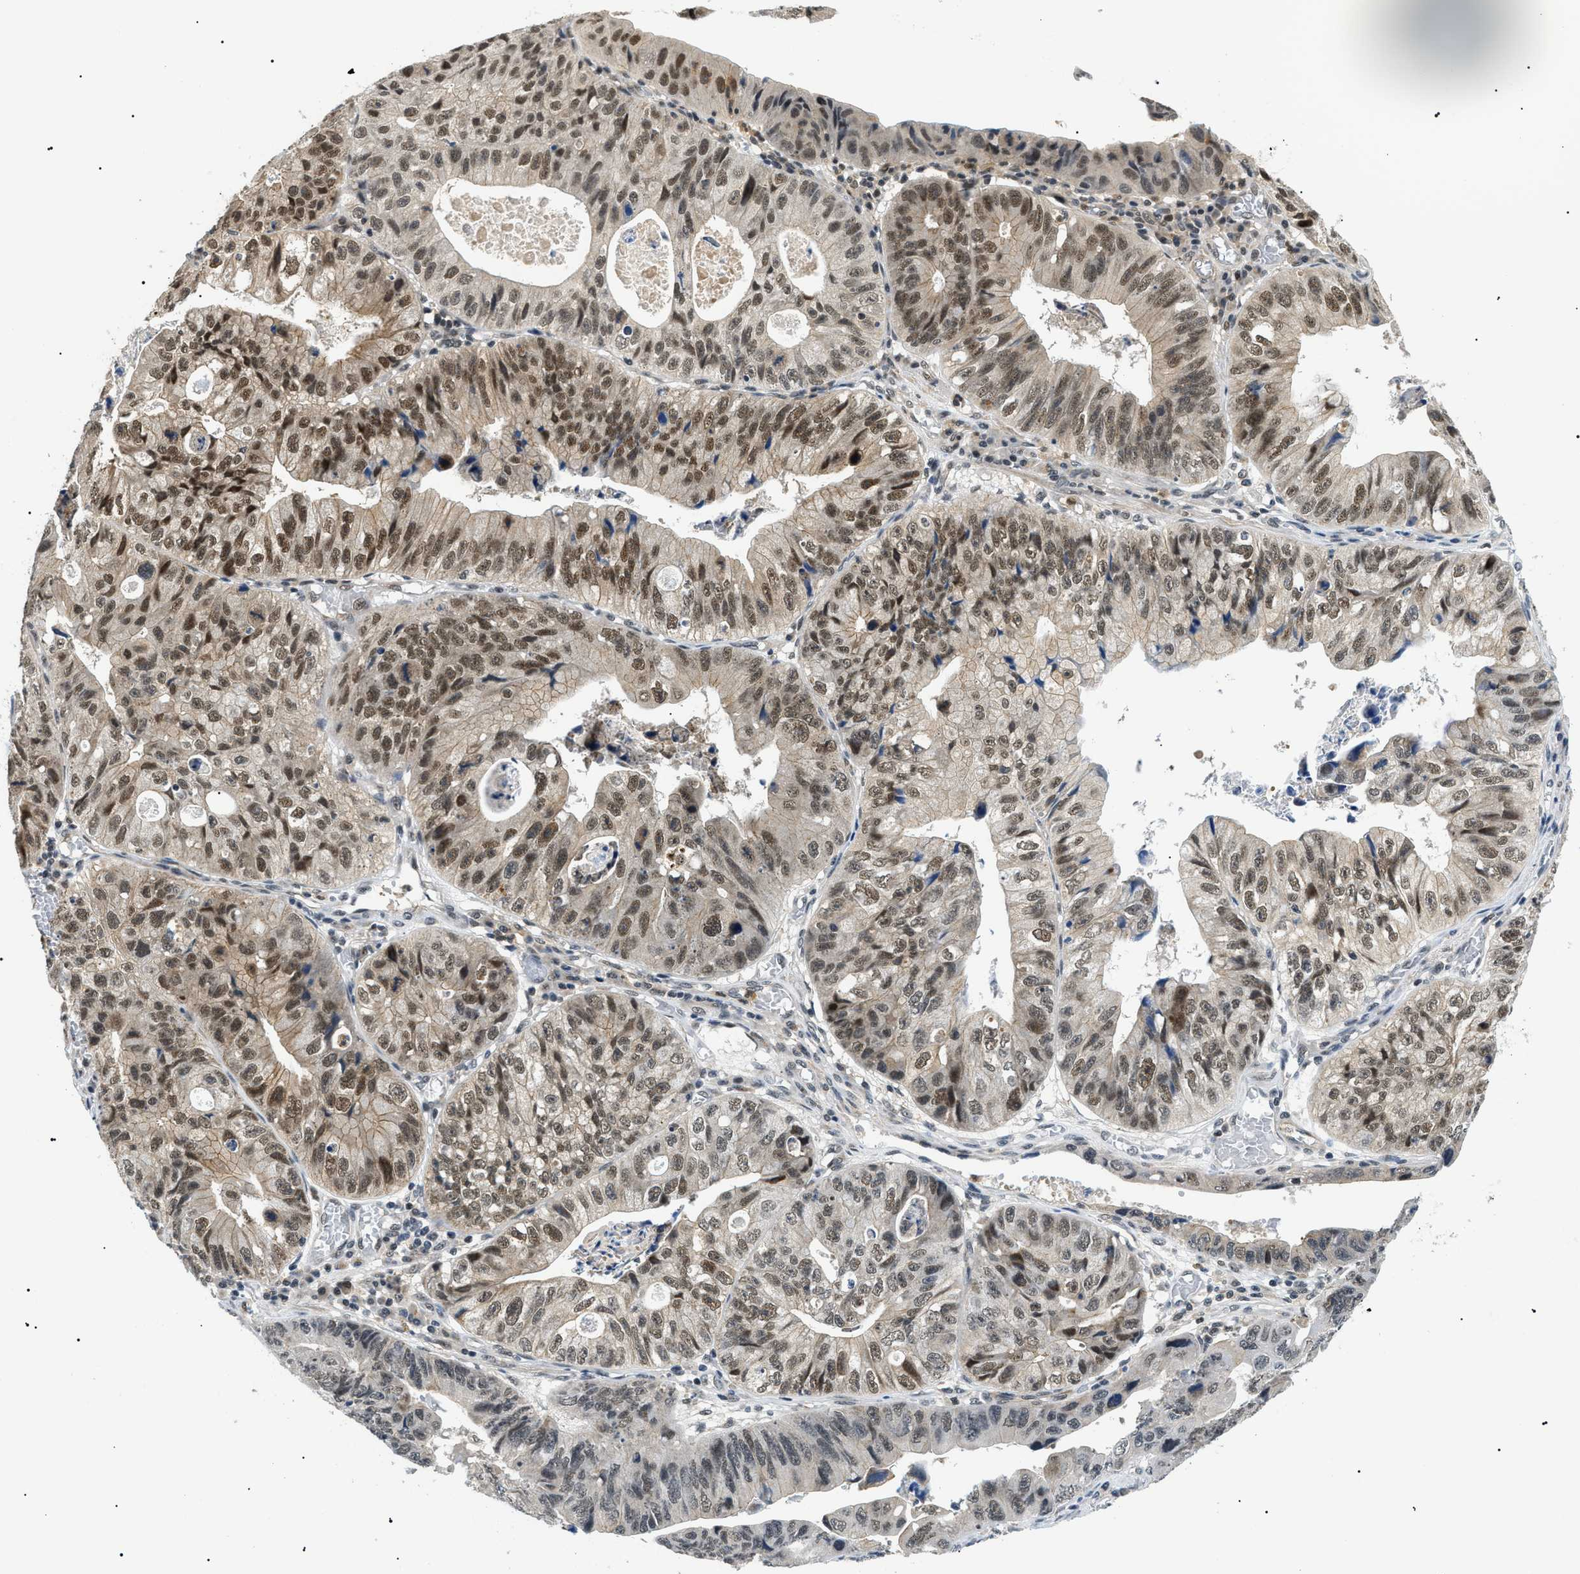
{"staining": {"intensity": "strong", "quantity": ">75%", "location": "nuclear"}, "tissue": "stomach cancer", "cell_type": "Tumor cells", "image_type": "cancer", "snomed": [{"axis": "morphology", "description": "Adenocarcinoma, NOS"}, {"axis": "topography", "description": "Stomach"}], "caption": "This is a histology image of immunohistochemistry (IHC) staining of adenocarcinoma (stomach), which shows strong expression in the nuclear of tumor cells.", "gene": "RBM15", "patient": {"sex": "male", "age": 59}}